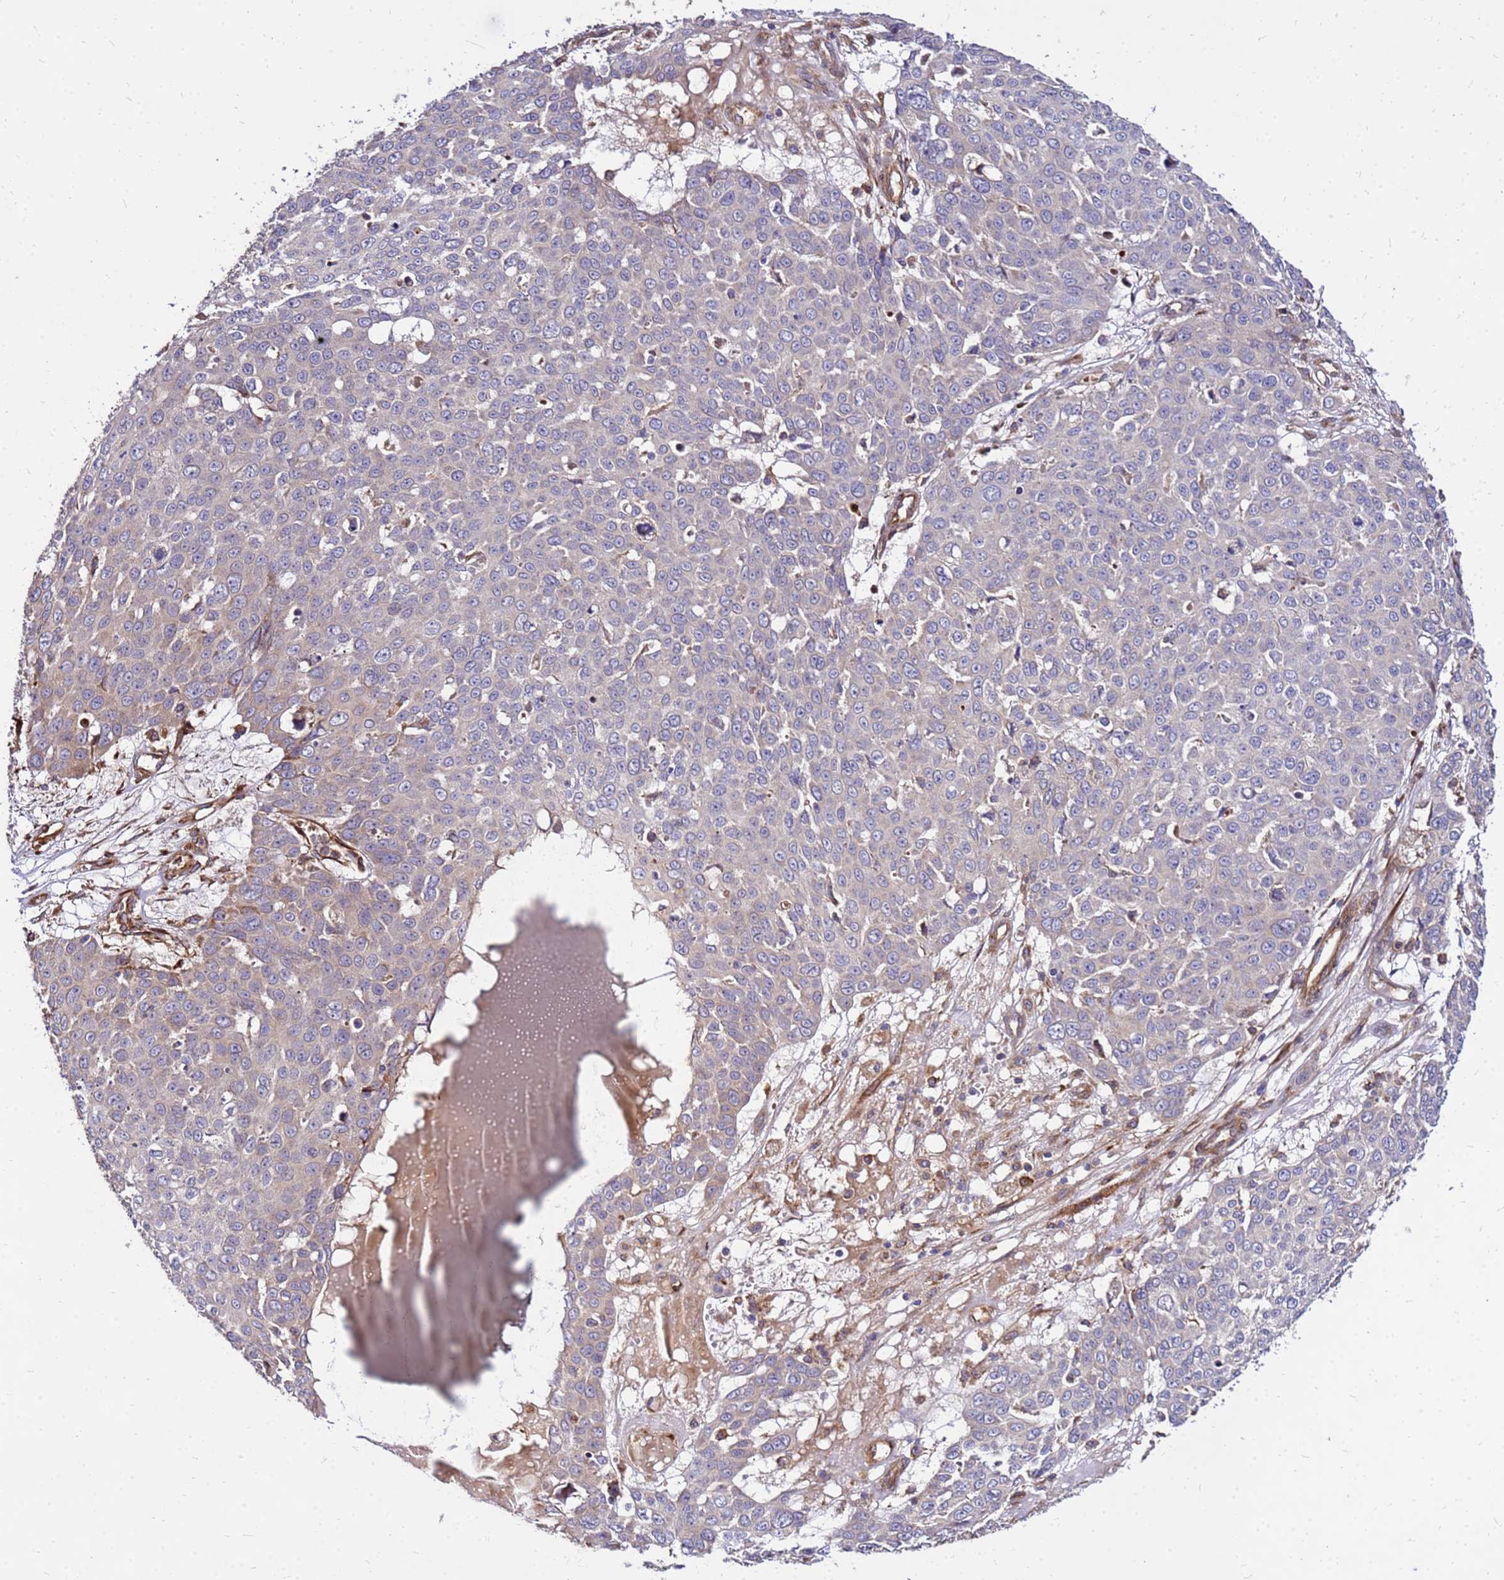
{"staining": {"intensity": "negative", "quantity": "none", "location": "none"}, "tissue": "skin cancer", "cell_type": "Tumor cells", "image_type": "cancer", "snomed": [{"axis": "morphology", "description": "Squamous cell carcinoma, NOS"}, {"axis": "topography", "description": "Skin"}], "caption": "High power microscopy image of an IHC micrograph of squamous cell carcinoma (skin), revealing no significant expression in tumor cells.", "gene": "WWC2", "patient": {"sex": "male", "age": 71}}